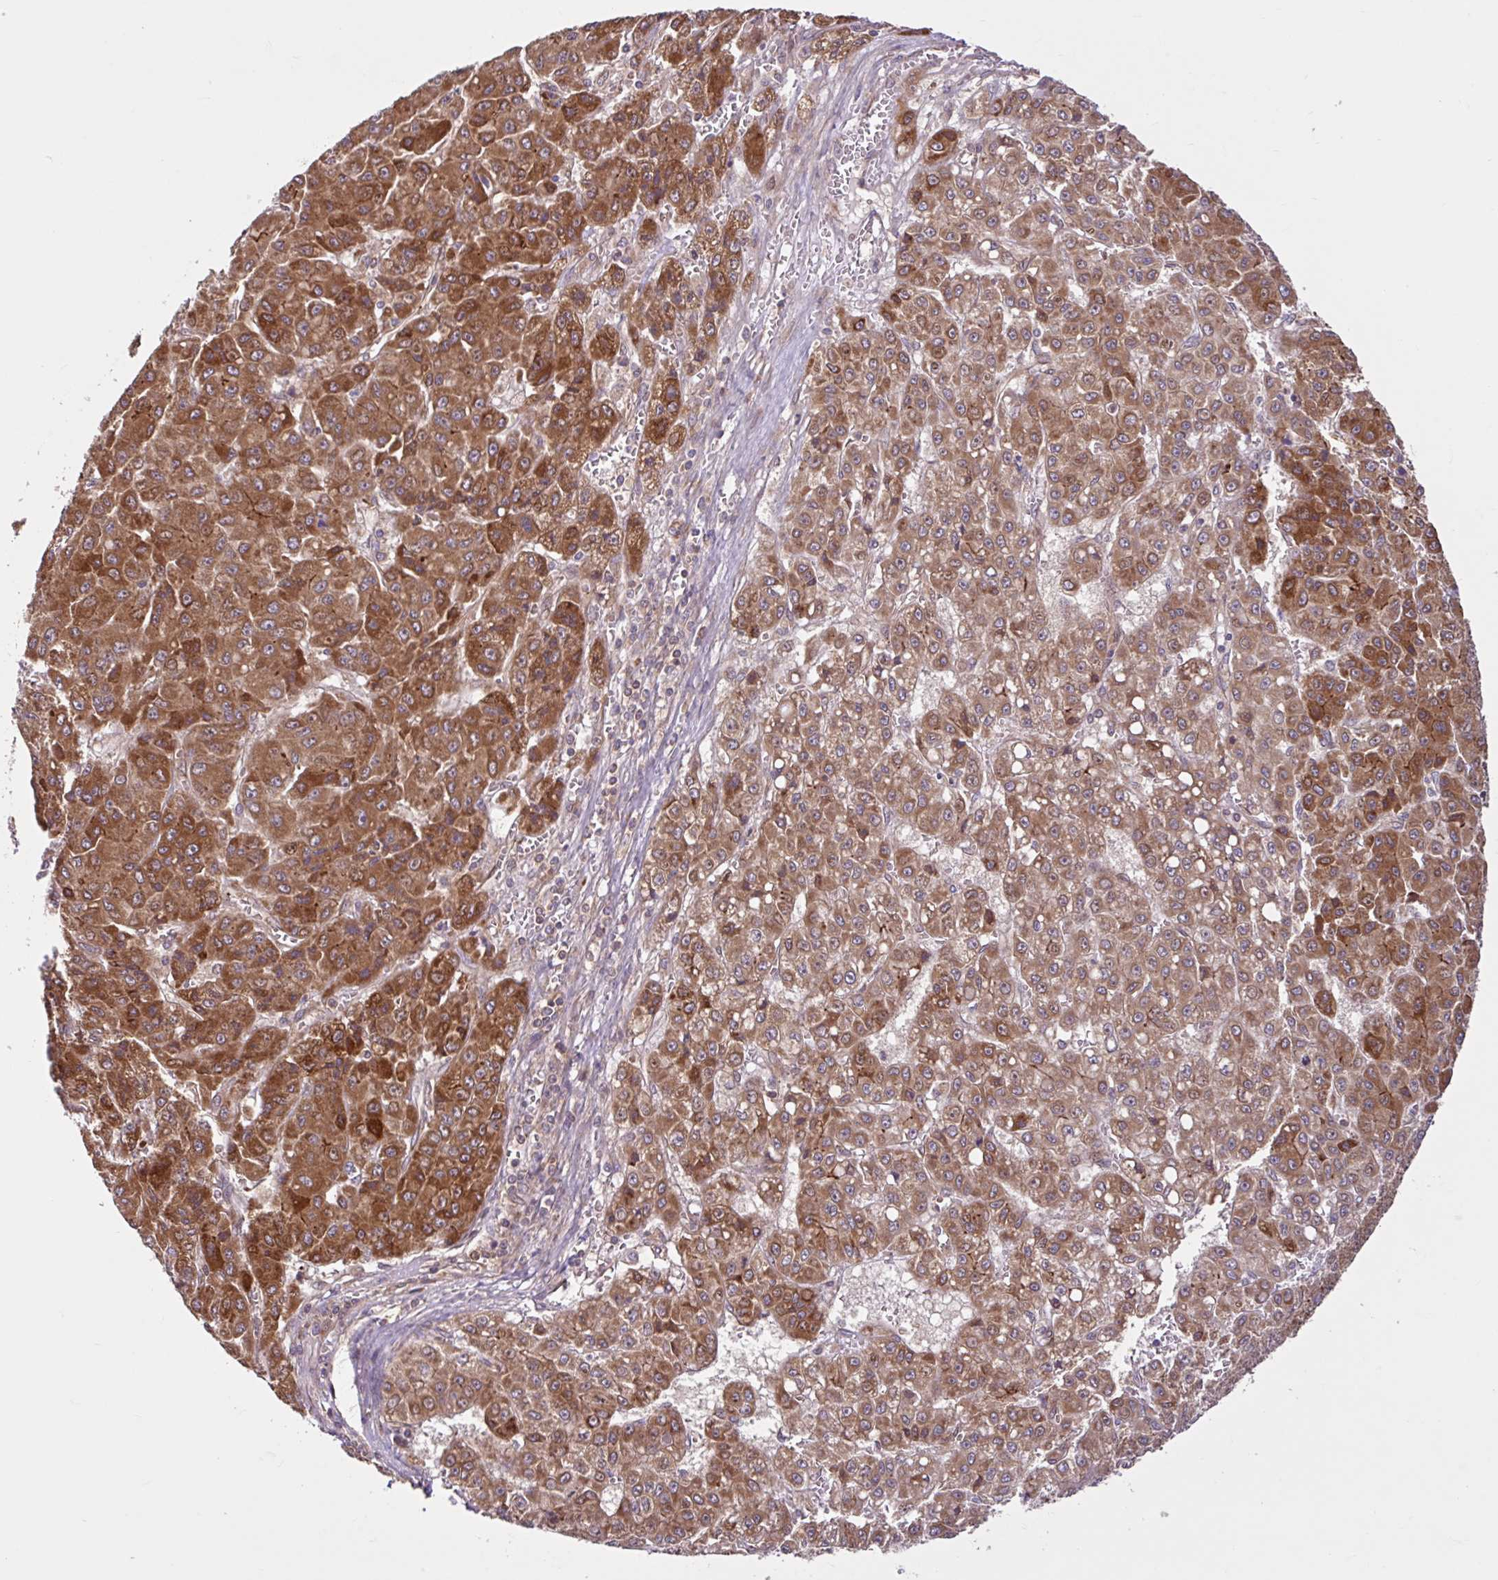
{"staining": {"intensity": "moderate", "quantity": ">75%", "location": "cytoplasmic/membranous"}, "tissue": "liver cancer", "cell_type": "Tumor cells", "image_type": "cancer", "snomed": [{"axis": "morphology", "description": "Carcinoma, Hepatocellular, NOS"}, {"axis": "topography", "description": "Liver"}], "caption": "Immunohistochemistry image of neoplastic tissue: human liver hepatocellular carcinoma stained using IHC shows medium levels of moderate protein expression localized specifically in the cytoplasmic/membranous of tumor cells, appearing as a cytoplasmic/membranous brown color.", "gene": "NTPCR", "patient": {"sex": "male", "age": 70}}